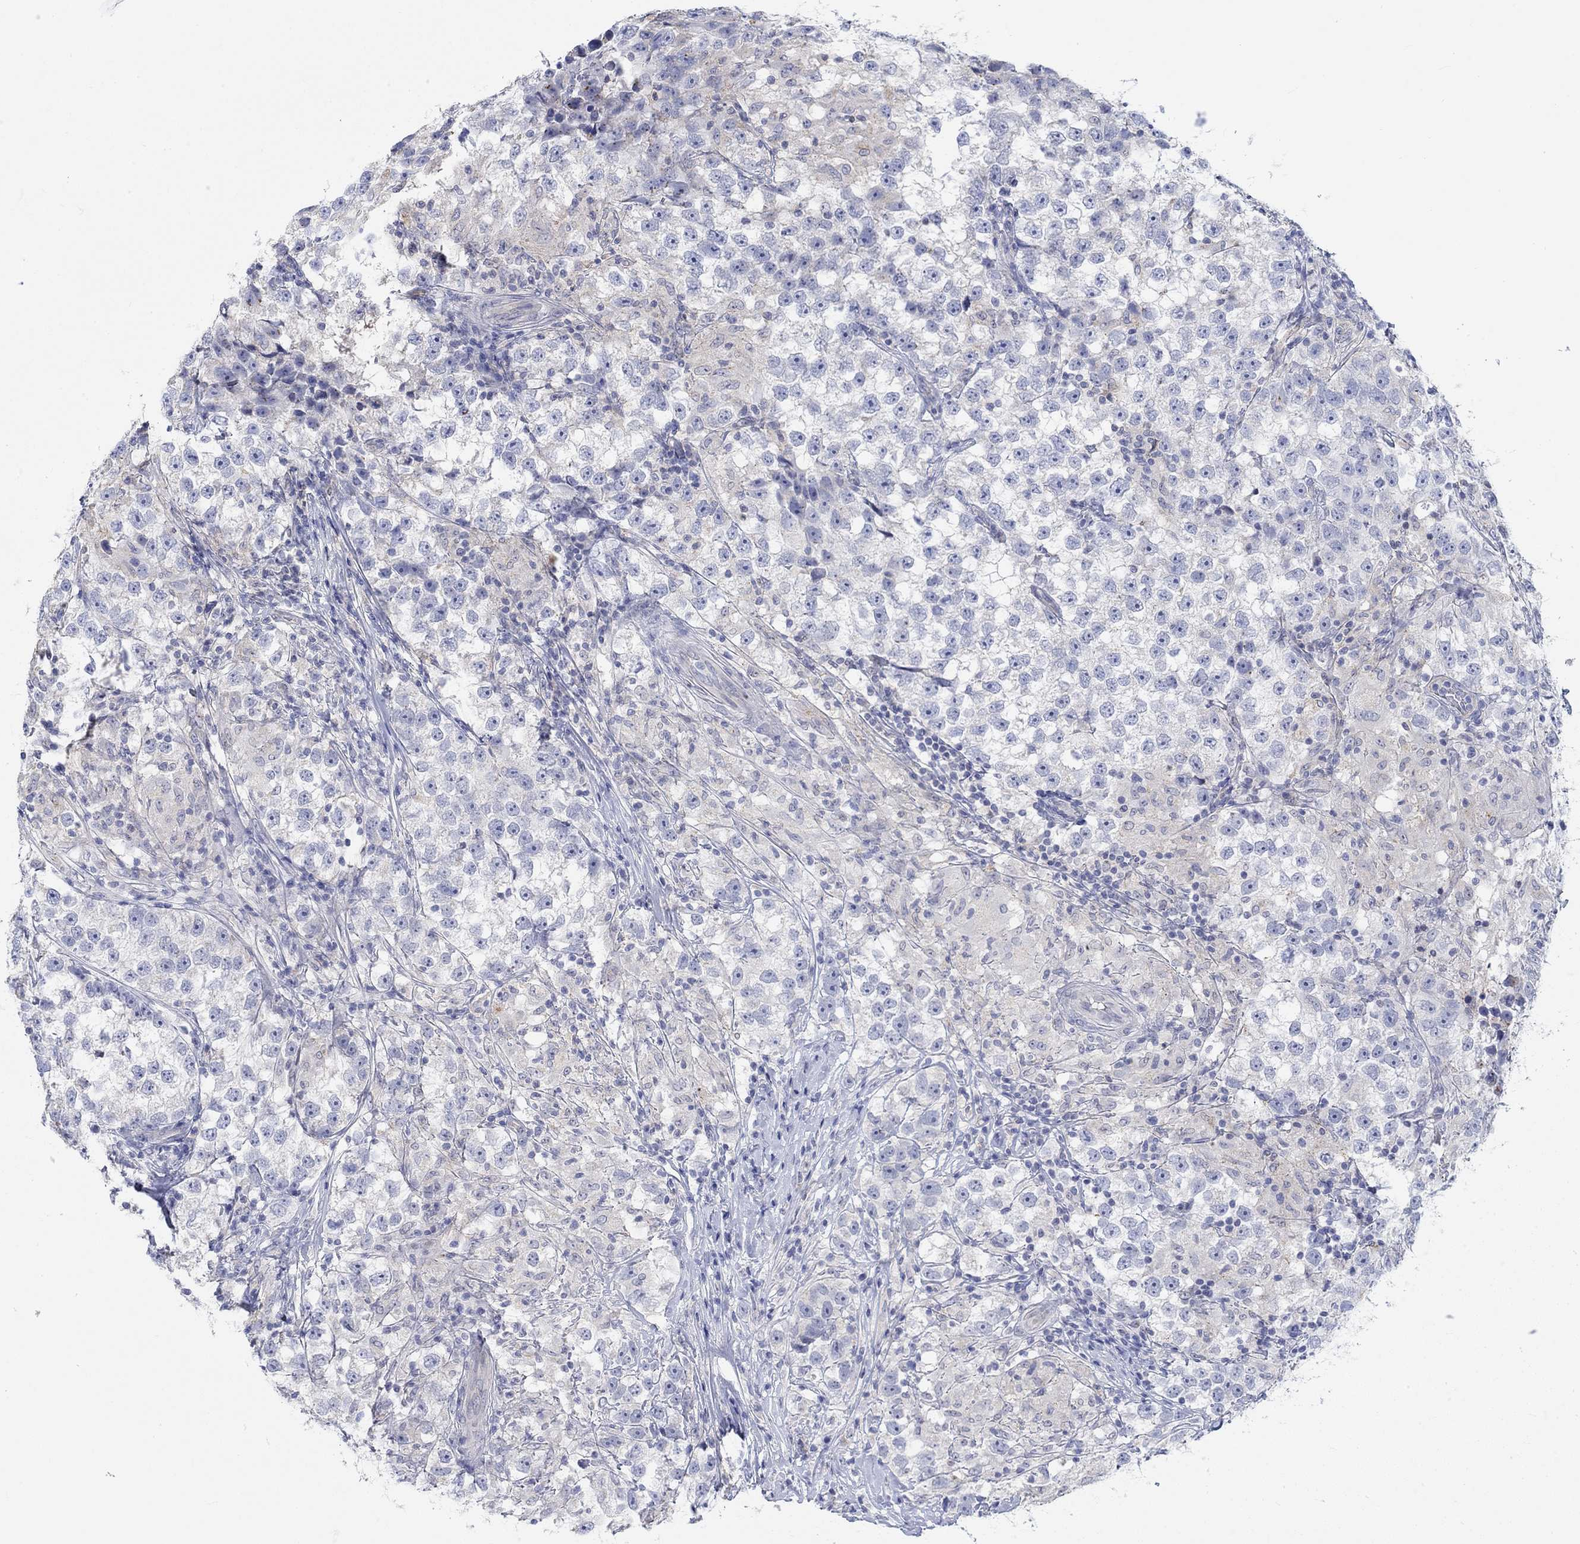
{"staining": {"intensity": "negative", "quantity": "none", "location": "none"}, "tissue": "testis cancer", "cell_type": "Tumor cells", "image_type": "cancer", "snomed": [{"axis": "morphology", "description": "Seminoma, NOS"}, {"axis": "topography", "description": "Testis"}], "caption": "Tumor cells are negative for brown protein staining in testis cancer (seminoma).", "gene": "NAV3", "patient": {"sex": "male", "age": 46}}